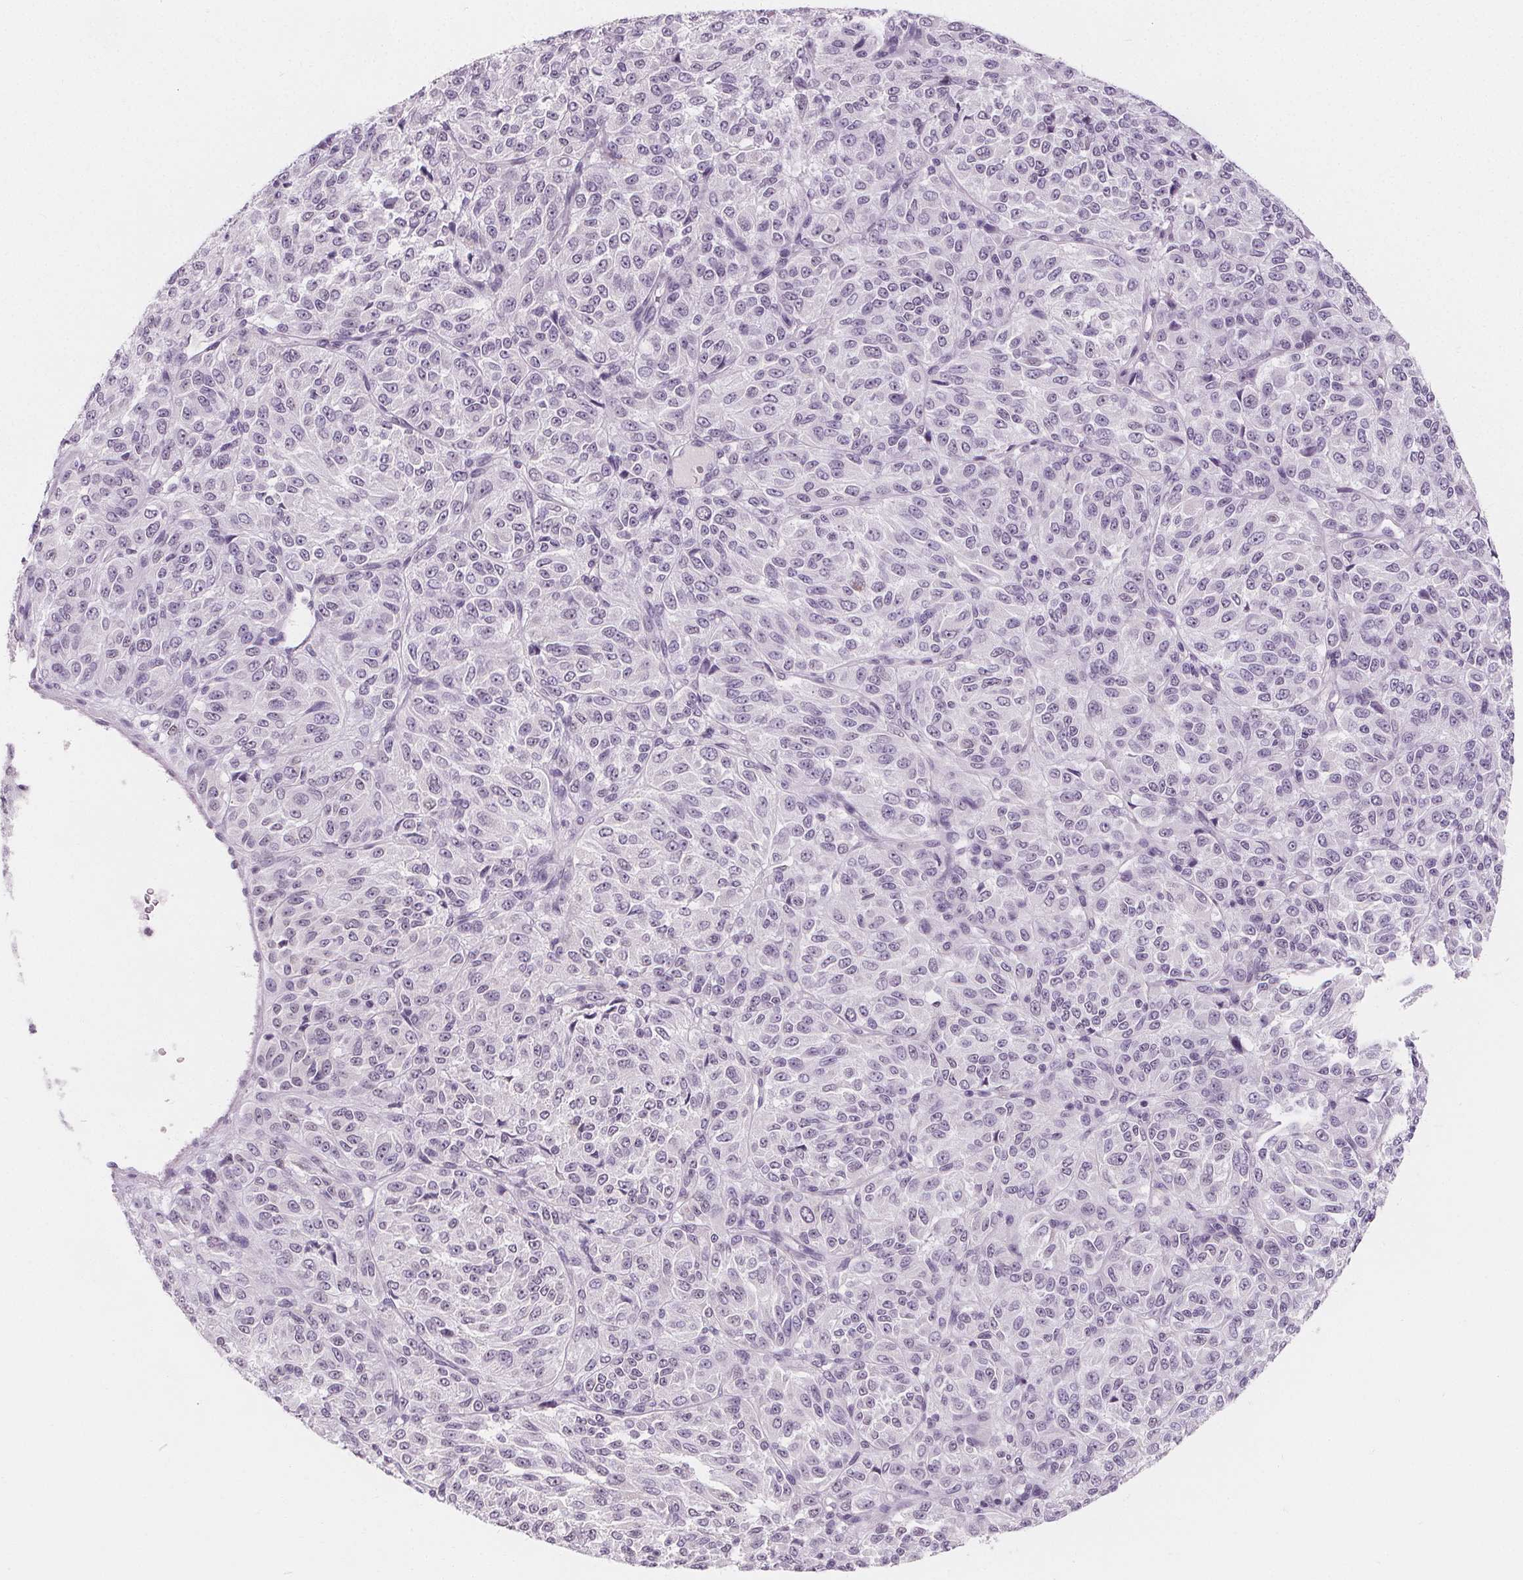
{"staining": {"intensity": "negative", "quantity": "none", "location": "none"}, "tissue": "melanoma", "cell_type": "Tumor cells", "image_type": "cancer", "snomed": [{"axis": "morphology", "description": "Malignant melanoma, Metastatic site"}, {"axis": "topography", "description": "Brain"}], "caption": "Immunohistochemical staining of melanoma reveals no significant expression in tumor cells. The staining was performed using DAB to visualize the protein expression in brown, while the nuclei were stained in blue with hematoxylin (Magnification: 20x).", "gene": "DBX2", "patient": {"sex": "female", "age": 56}}